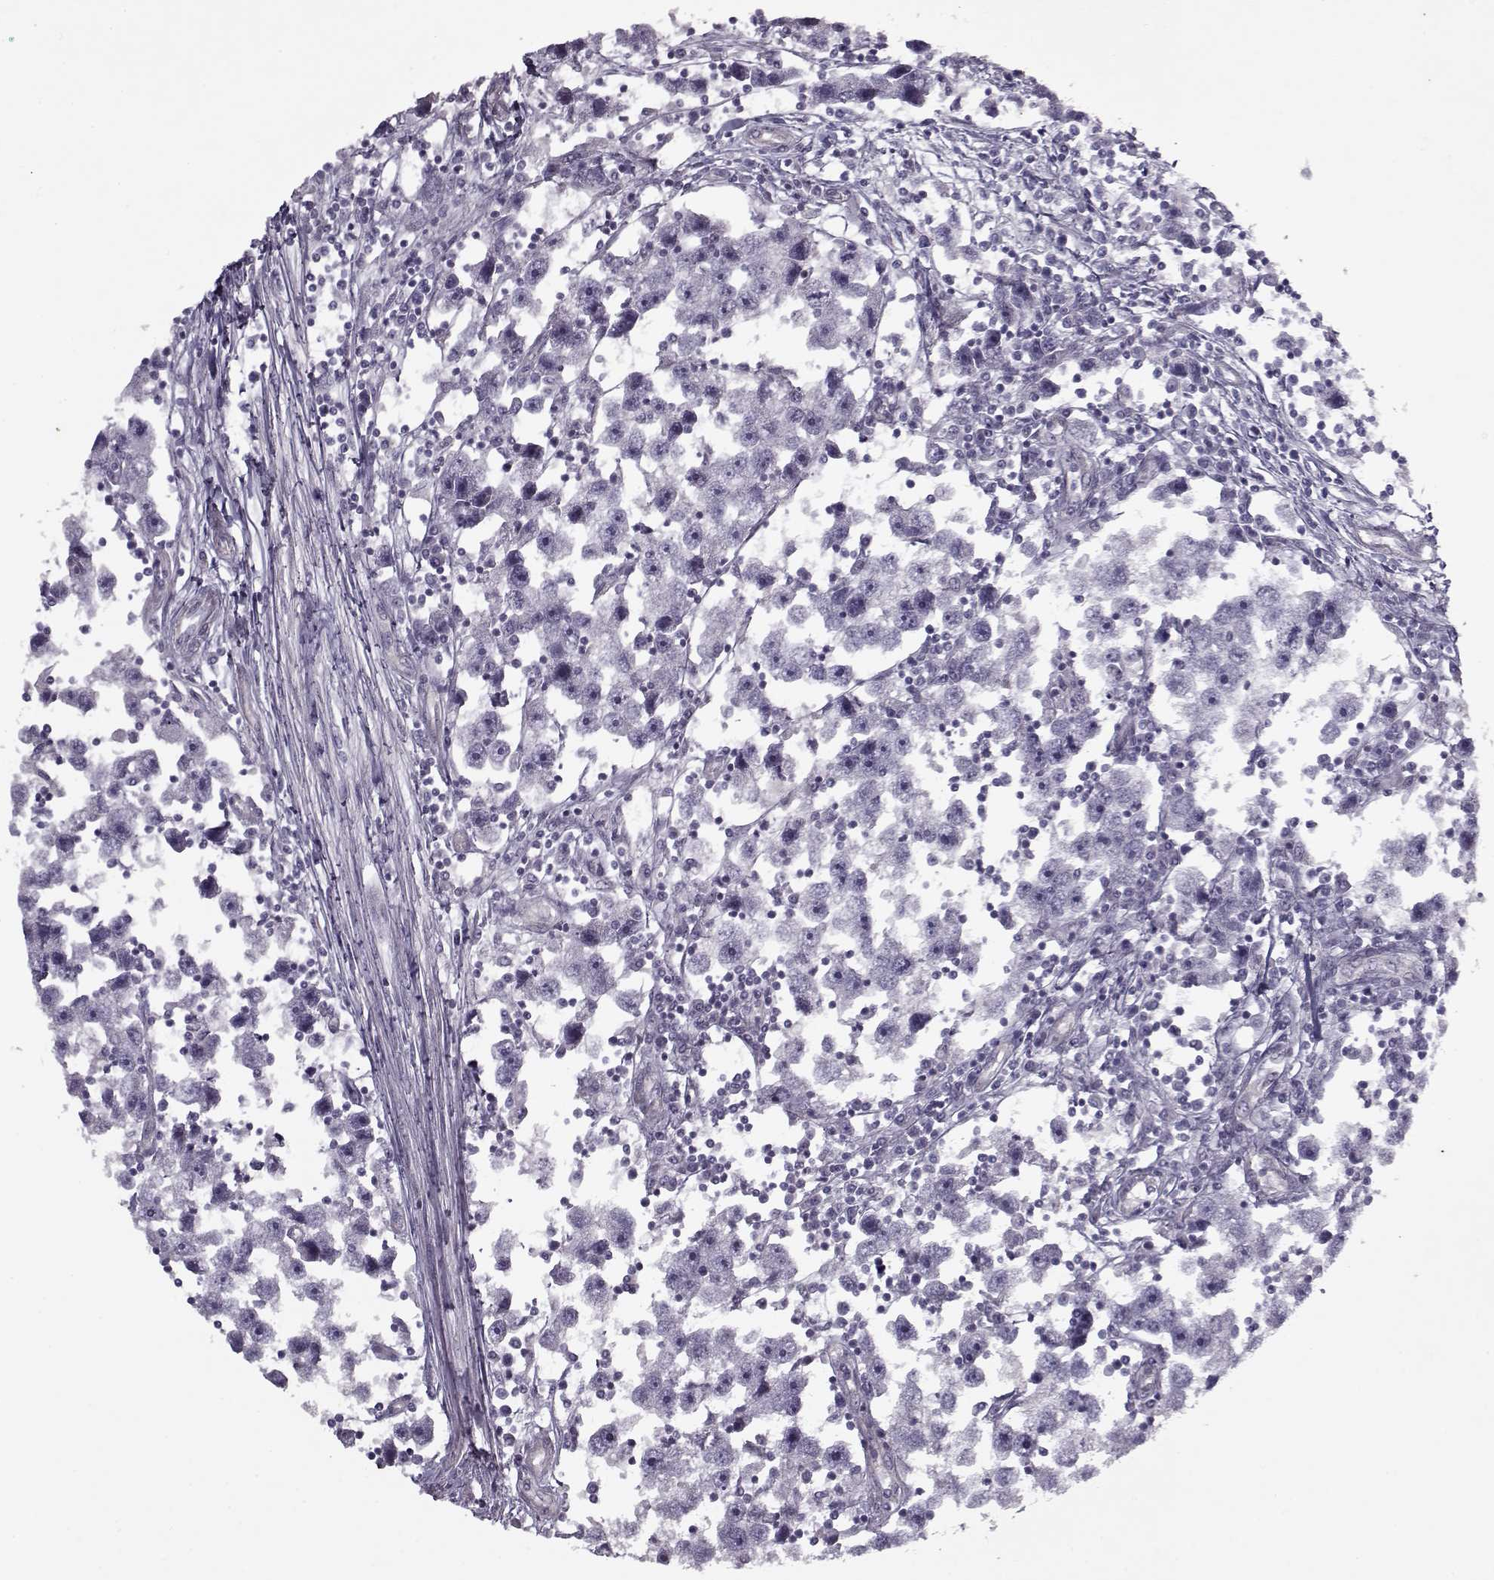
{"staining": {"intensity": "negative", "quantity": "none", "location": "none"}, "tissue": "testis cancer", "cell_type": "Tumor cells", "image_type": "cancer", "snomed": [{"axis": "morphology", "description": "Seminoma, NOS"}, {"axis": "topography", "description": "Testis"}], "caption": "Immunohistochemistry (IHC) of testis cancer shows no expression in tumor cells.", "gene": "KRT9", "patient": {"sex": "male", "age": 30}}